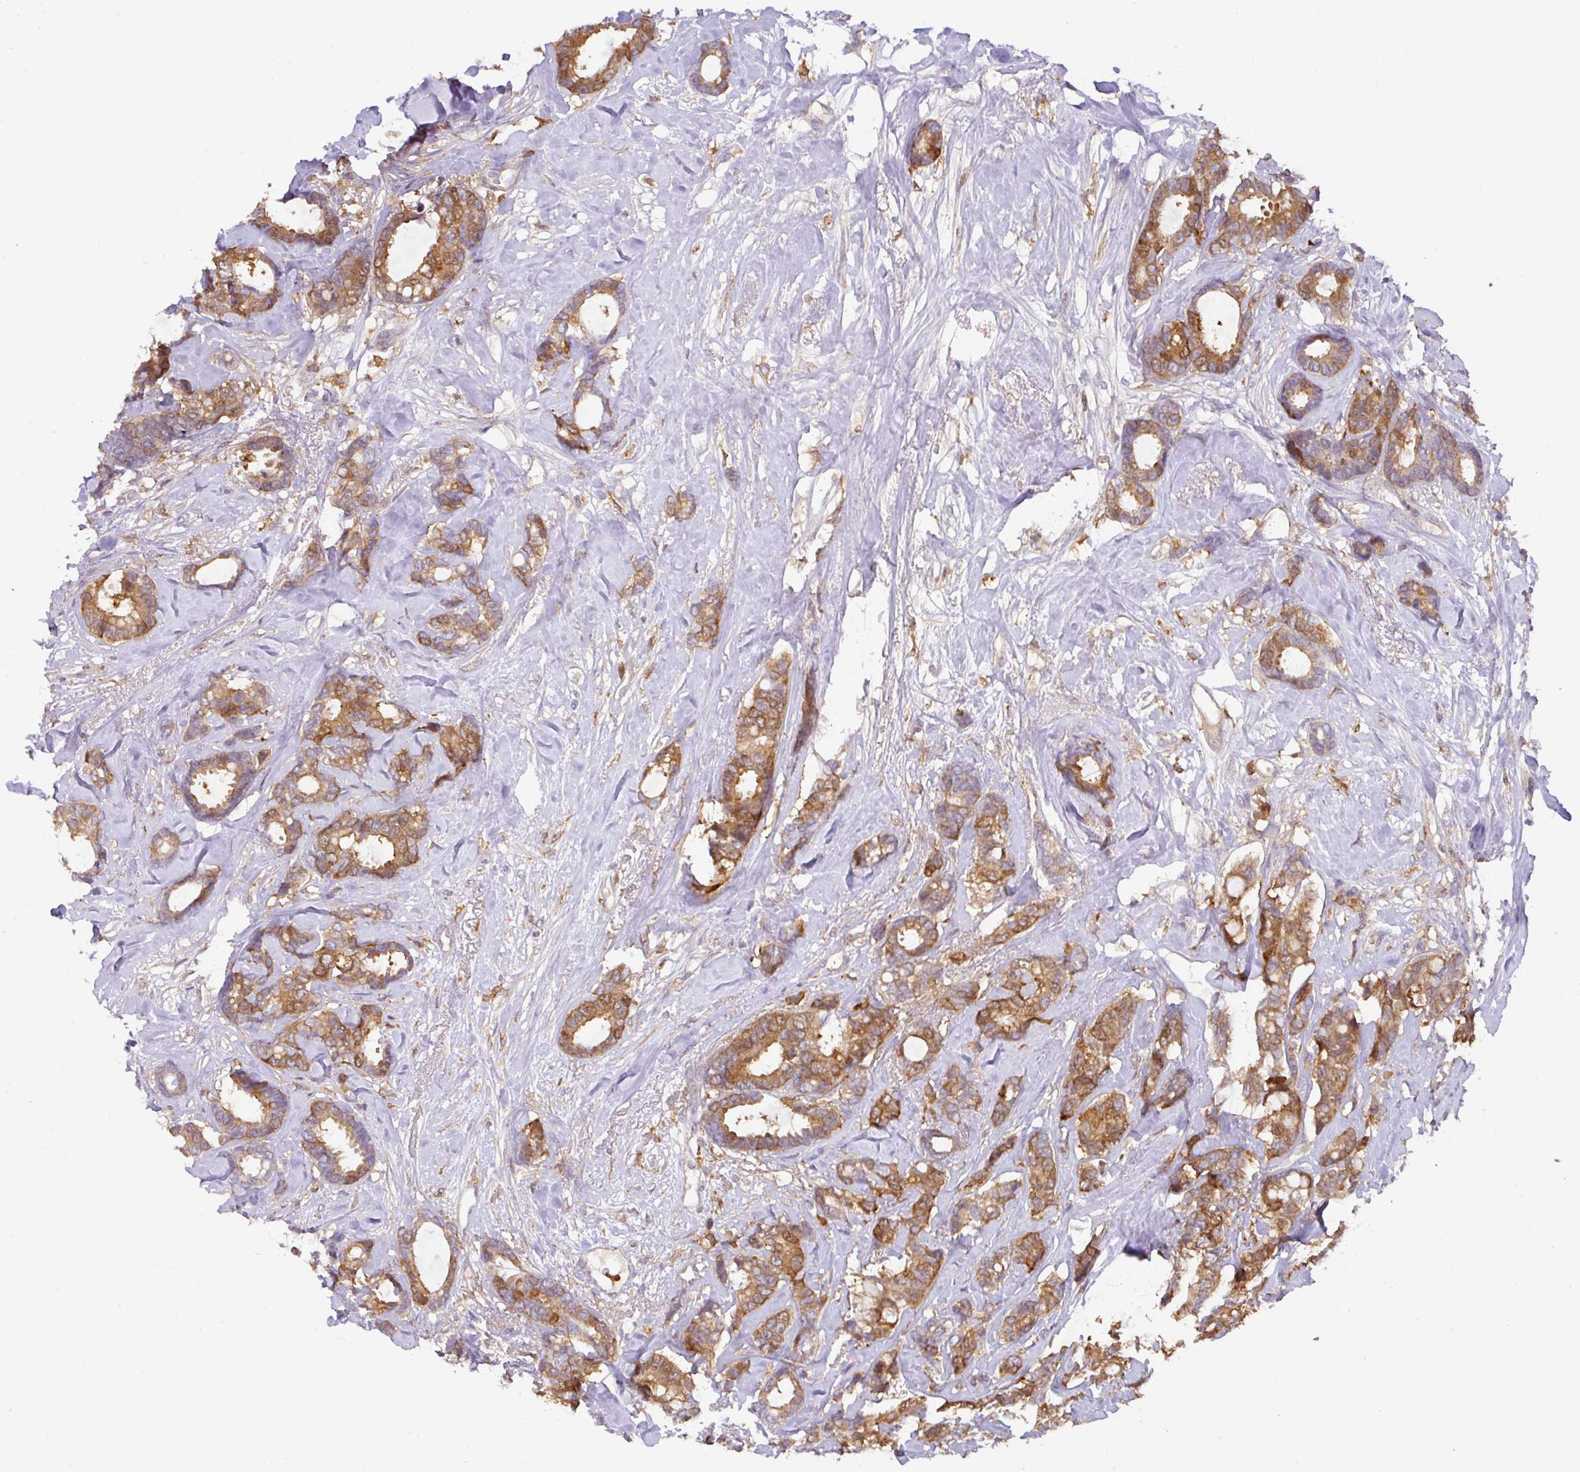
{"staining": {"intensity": "moderate", "quantity": ">75%", "location": "cytoplasmic/membranous"}, "tissue": "breast cancer", "cell_type": "Tumor cells", "image_type": "cancer", "snomed": [{"axis": "morphology", "description": "Duct carcinoma"}, {"axis": "topography", "description": "Breast"}], "caption": "Brown immunohistochemical staining in human breast cancer (invasive ductal carcinoma) demonstrates moderate cytoplasmic/membranous positivity in approximately >75% of tumor cells. (Stains: DAB (3,3'-diaminobenzidine) in brown, nuclei in blue, Microscopy: brightfield microscopy at high magnification).", "gene": "GCNT7", "patient": {"sex": "female", "age": 87}}